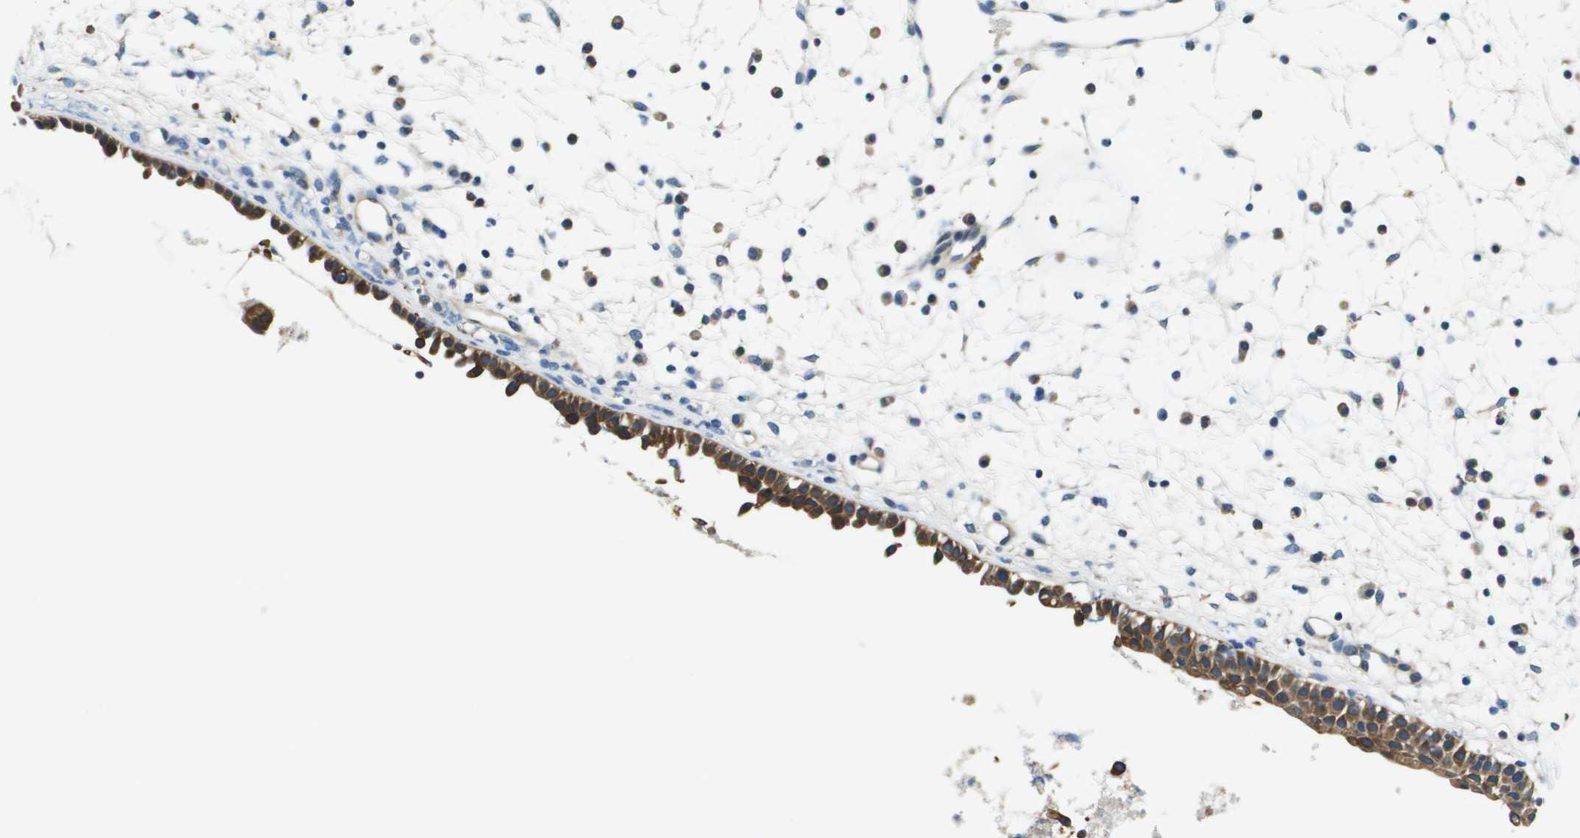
{"staining": {"intensity": "moderate", "quantity": ">75%", "location": "cytoplasmic/membranous"}, "tissue": "nasopharynx", "cell_type": "Respiratory epithelial cells", "image_type": "normal", "snomed": [{"axis": "morphology", "description": "Normal tissue, NOS"}, {"axis": "topography", "description": "Nasopharynx"}], "caption": "Immunohistochemistry of unremarkable human nasopharynx shows medium levels of moderate cytoplasmic/membranous expression in about >75% of respiratory epithelial cells. (IHC, brightfield microscopy, high magnification).", "gene": "CNPY3", "patient": {"sex": "male", "age": 21}}